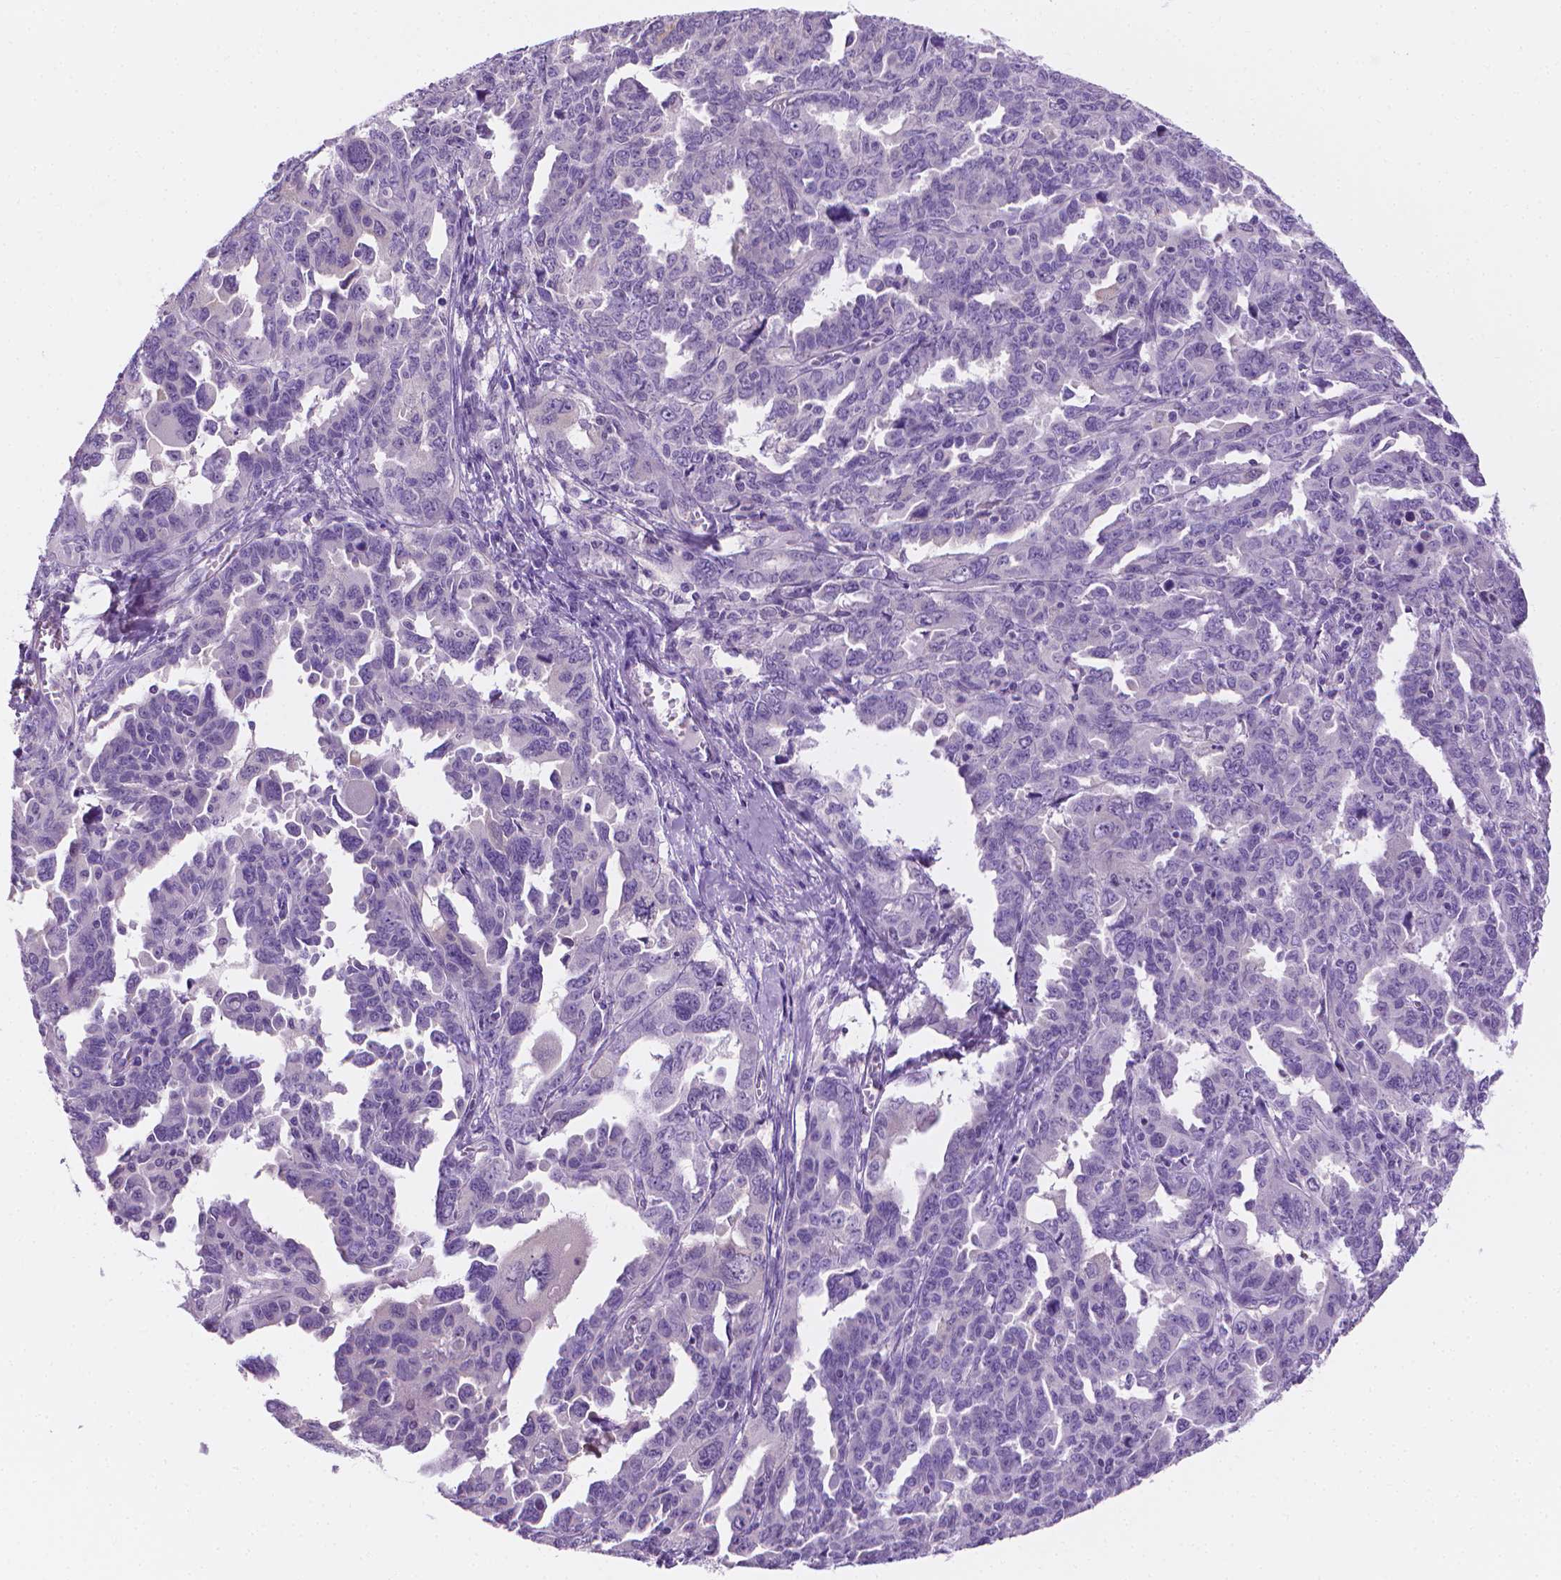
{"staining": {"intensity": "negative", "quantity": "none", "location": "none"}, "tissue": "ovarian cancer", "cell_type": "Tumor cells", "image_type": "cancer", "snomed": [{"axis": "morphology", "description": "Adenocarcinoma, NOS"}, {"axis": "morphology", "description": "Carcinoma, endometroid"}, {"axis": "topography", "description": "Ovary"}], "caption": "High power microscopy image of an immunohistochemistry histopathology image of ovarian cancer (endometroid carcinoma), revealing no significant expression in tumor cells.", "gene": "FASN", "patient": {"sex": "female", "age": 72}}